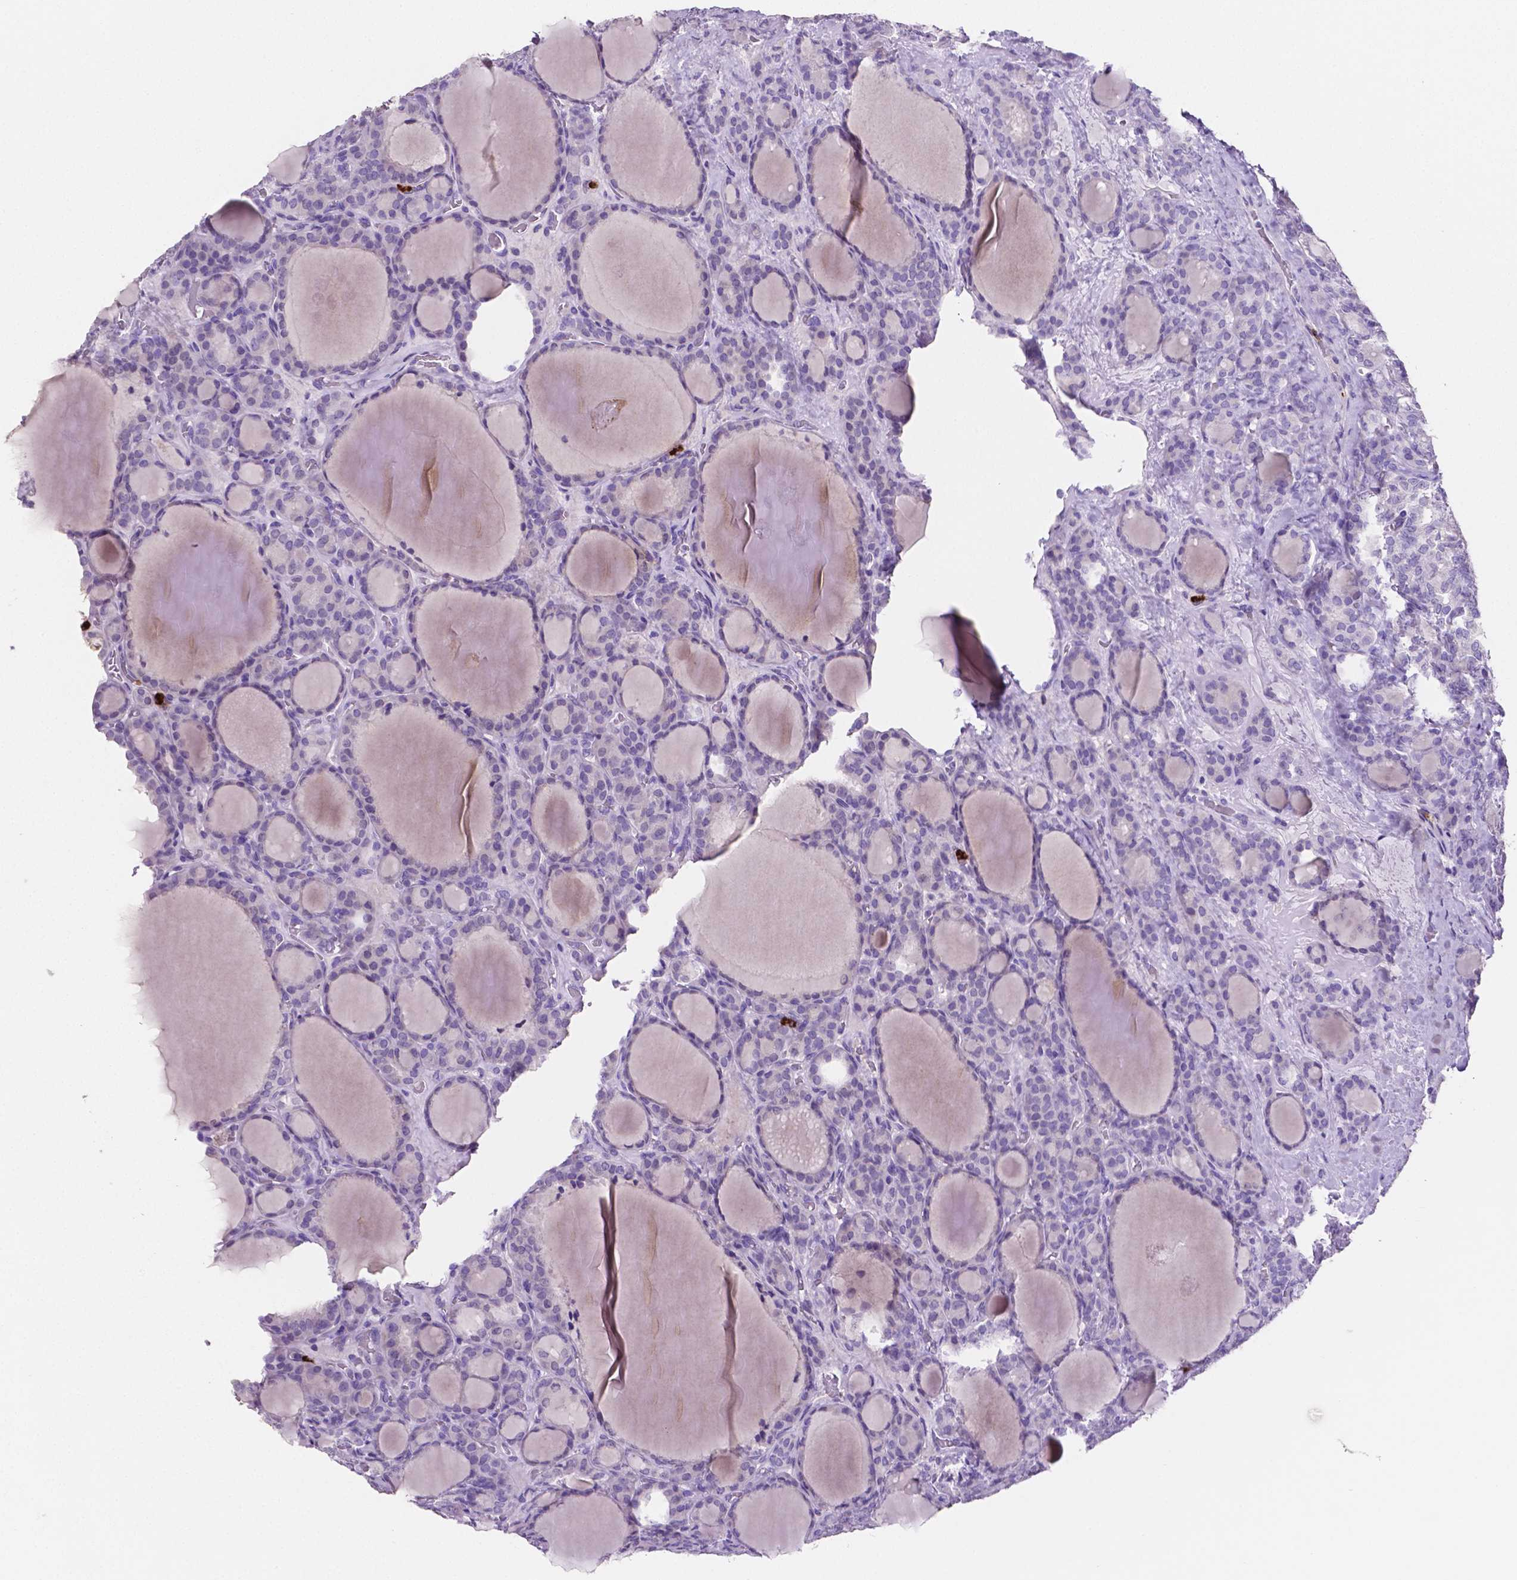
{"staining": {"intensity": "negative", "quantity": "none", "location": "none"}, "tissue": "thyroid cancer", "cell_type": "Tumor cells", "image_type": "cancer", "snomed": [{"axis": "morphology", "description": "Normal tissue, NOS"}, {"axis": "morphology", "description": "Follicular adenoma carcinoma, NOS"}, {"axis": "topography", "description": "Thyroid gland"}], "caption": "A histopathology image of thyroid follicular adenoma carcinoma stained for a protein displays no brown staining in tumor cells.", "gene": "MMP9", "patient": {"sex": "female", "age": 31}}